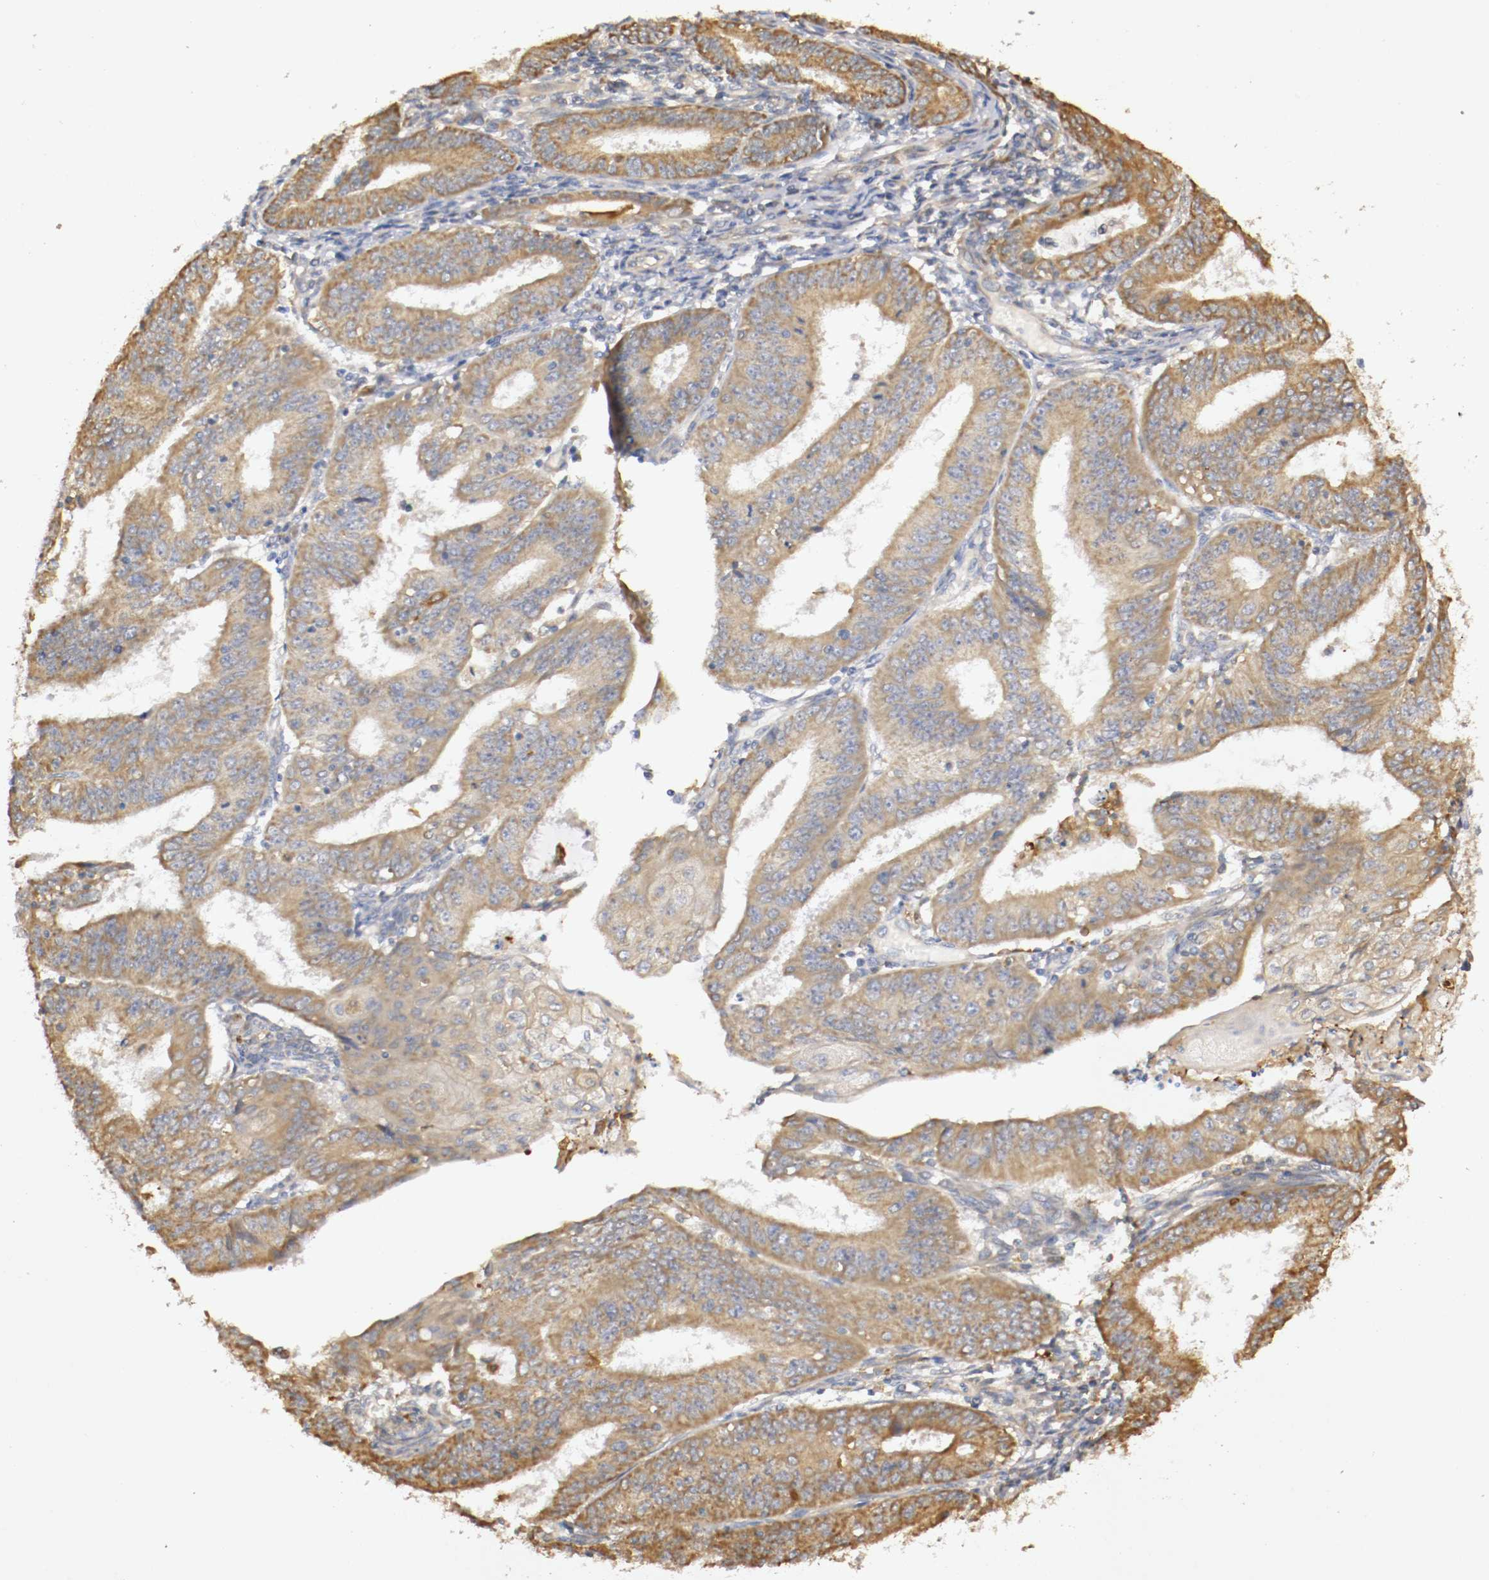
{"staining": {"intensity": "moderate", "quantity": ">75%", "location": "cytoplasmic/membranous"}, "tissue": "endometrial cancer", "cell_type": "Tumor cells", "image_type": "cancer", "snomed": [{"axis": "morphology", "description": "Adenocarcinoma, NOS"}, {"axis": "topography", "description": "Endometrium"}], "caption": "Tumor cells exhibit medium levels of moderate cytoplasmic/membranous positivity in about >75% of cells in human endometrial cancer (adenocarcinoma).", "gene": "VEZT", "patient": {"sex": "female", "age": 42}}